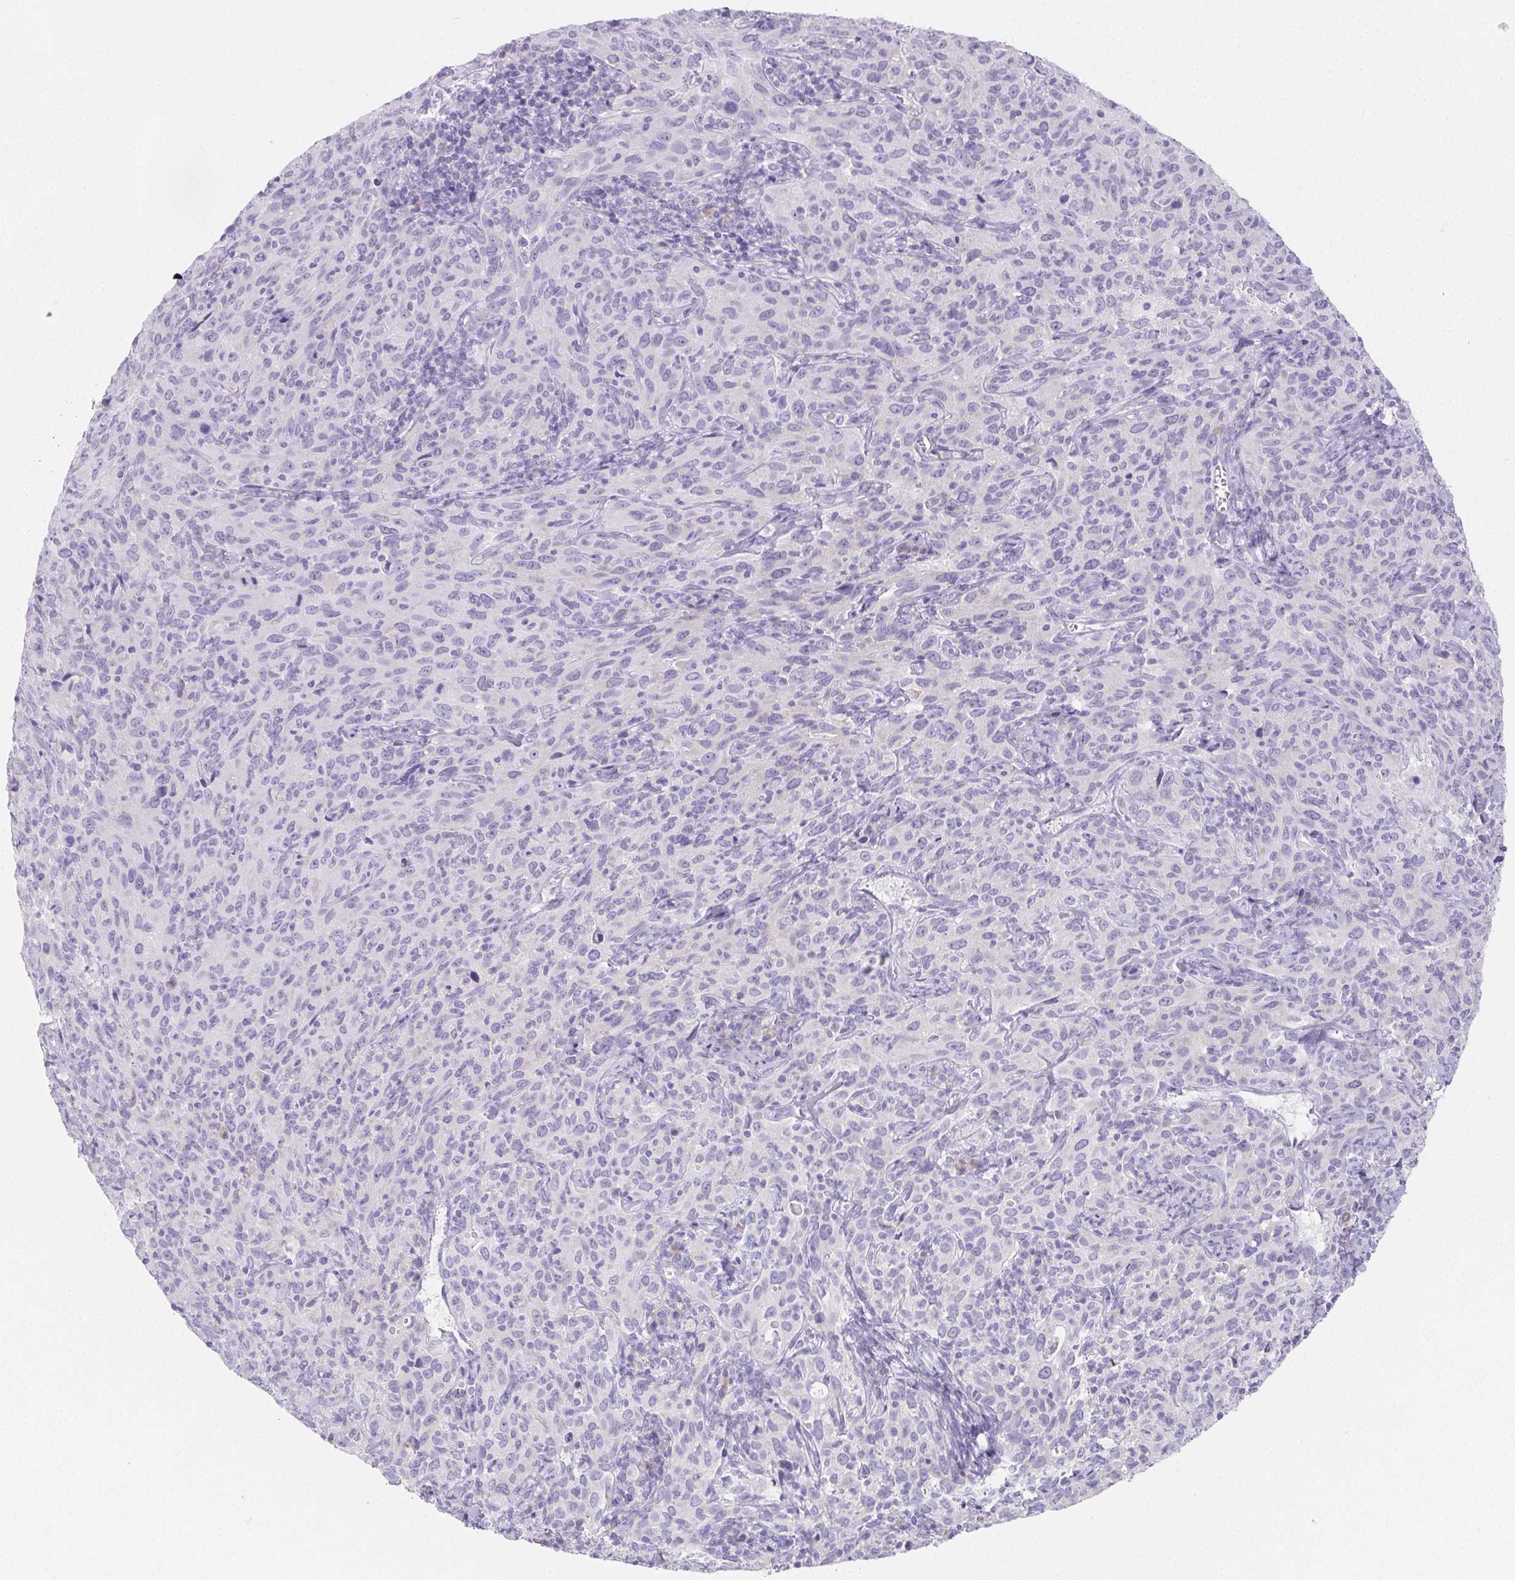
{"staining": {"intensity": "negative", "quantity": "none", "location": "none"}, "tissue": "cervical cancer", "cell_type": "Tumor cells", "image_type": "cancer", "snomed": [{"axis": "morphology", "description": "Squamous cell carcinoma, NOS"}, {"axis": "topography", "description": "Cervix"}], "caption": "A high-resolution photomicrograph shows IHC staining of cervical squamous cell carcinoma, which displays no significant positivity in tumor cells.", "gene": "HRC", "patient": {"sex": "female", "age": 51}}